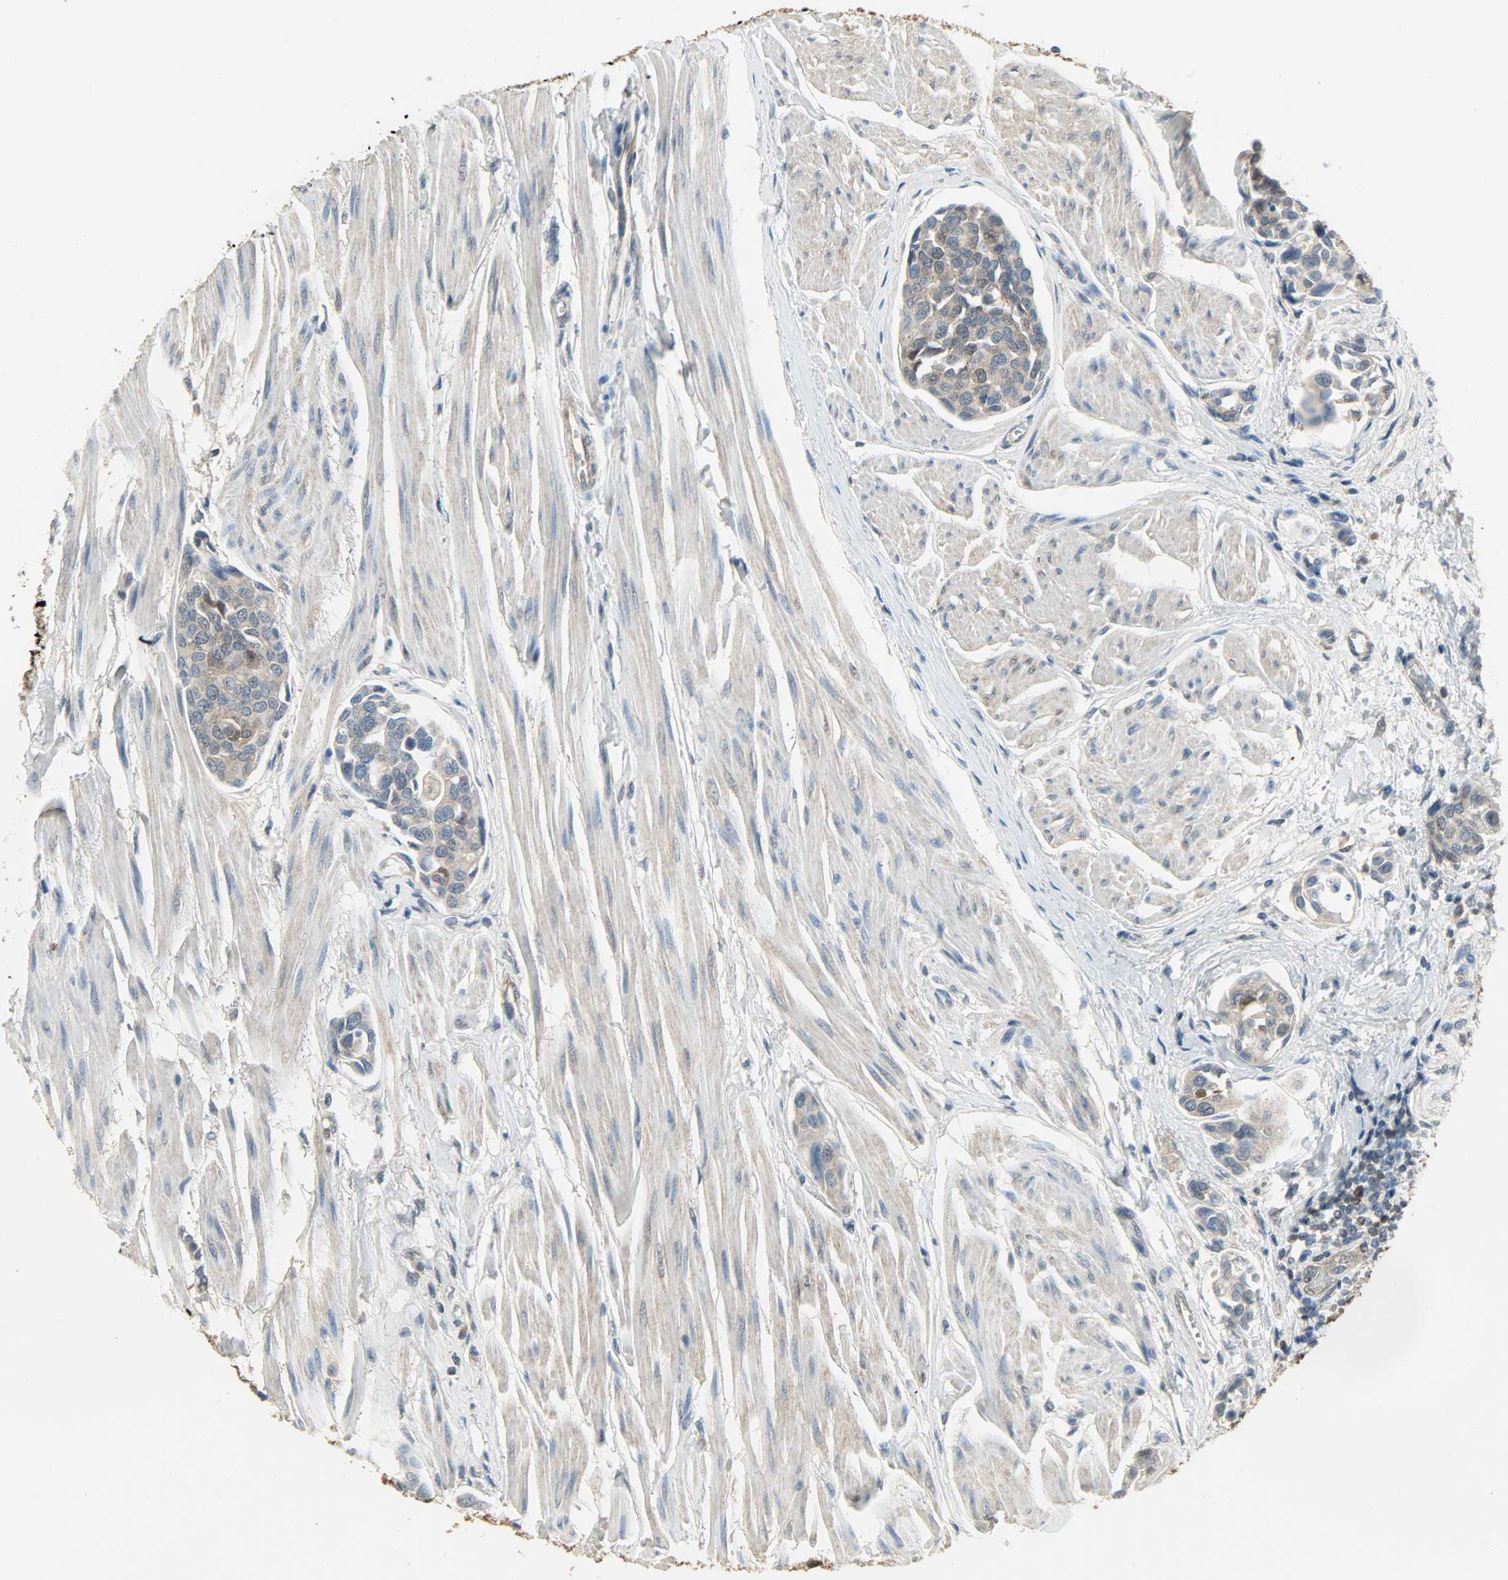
{"staining": {"intensity": "weak", "quantity": ">75%", "location": "cytoplasmic/membranous"}, "tissue": "urothelial cancer", "cell_type": "Tumor cells", "image_type": "cancer", "snomed": [{"axis": "morphology", "description": "Urothelial carcinoma, High grade"}, {"axis": "topography", "description": "Urinary bladder"}], "caption": "Brown immunohistochemical staining in human urothelial carcinoma (high-grade) displays weak cytoplasmic/membranous staining in approximately >75% of tumor cells.", "gene": "LDHB", "patient": {"sex": "male", "age": 78}}